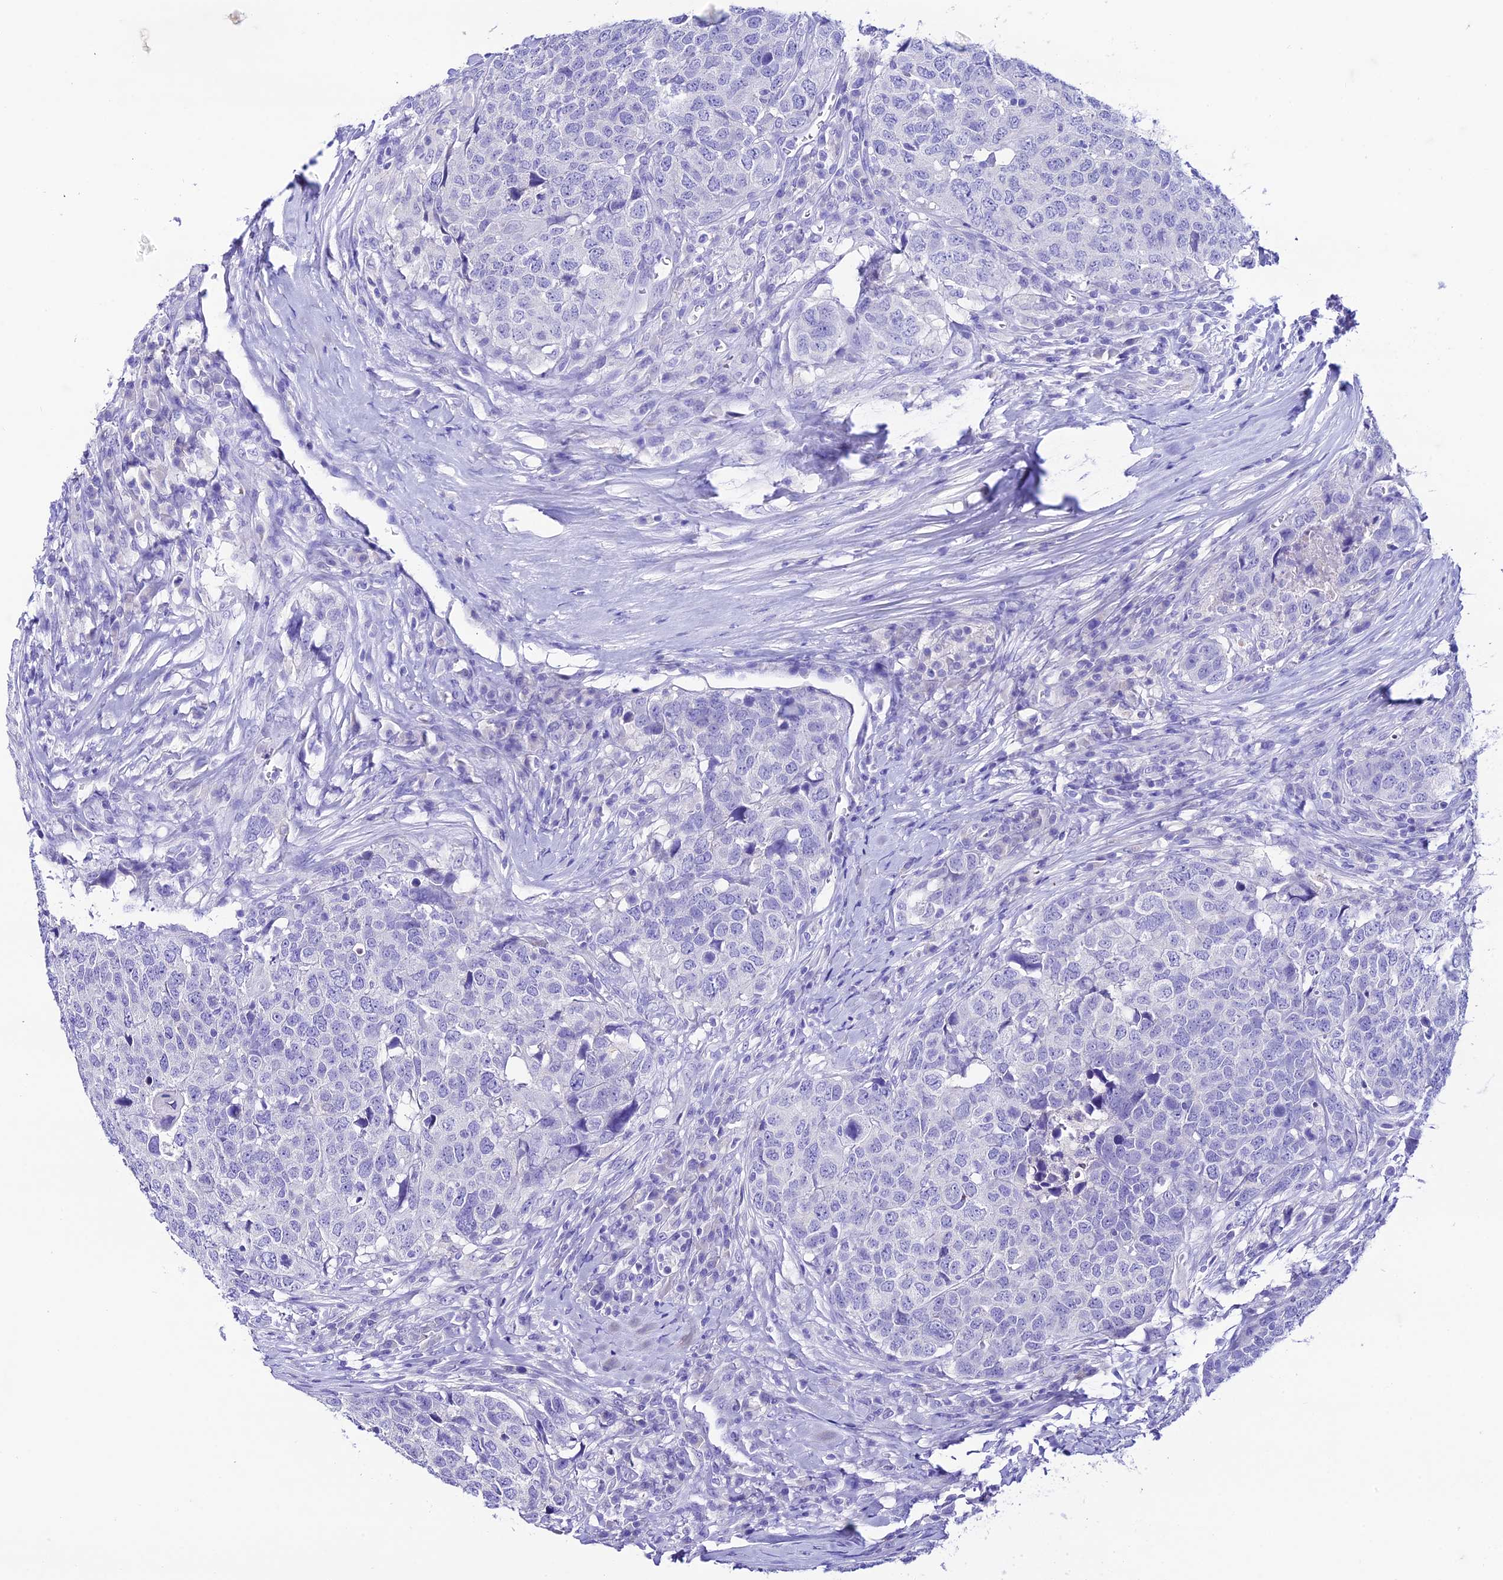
{"staining": {"intensity": "negative", "quantity": "none", "location": "none"}, "tissue": "head and neck cancer", "cell_type": "Tumor cells", "image_type": "cancer", "snomed": [{"axis": "morphology", "description": "Squamous cell carcinoma, NOS"}, {"axis": "topography", "description": "Head-Neck"}], "caption": "Immunohistochemistry image of neoplastic tissue: head and neck cancer stained with DAB (3,3'-diaminobenzidine) shows no significant protein positivity in tumor cells.", "gene": "NLRP6", "patient": {"sex": "male", "age": 66}}